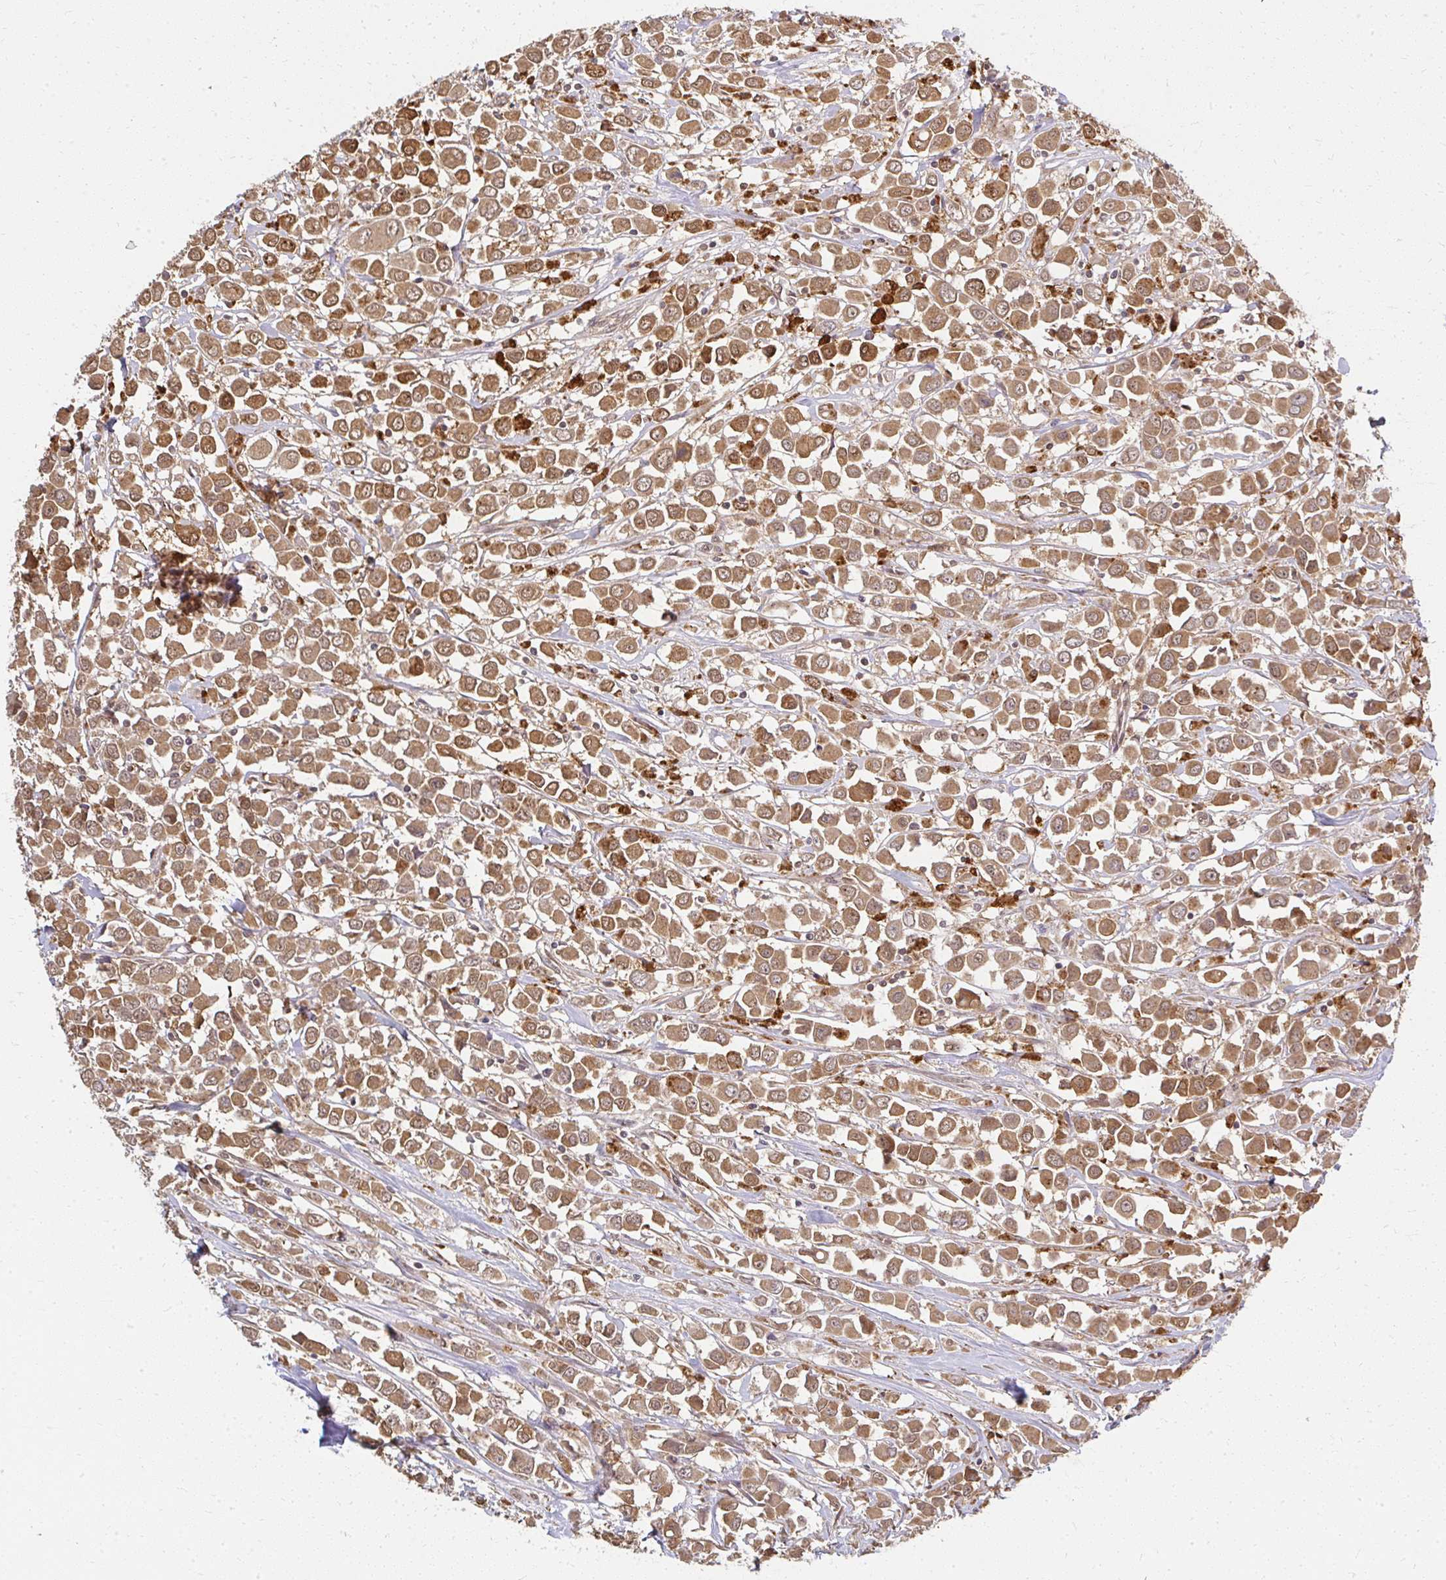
{"staining": {"intensity": "moderate", "quantity": ">75%", "location": "cytoplasmic/membranous,nuclear"}, "tissue": "breast cancer", "cell_type": "Tumor cells", "image_type": "cancer", "snomed": [{"axis": "morphology", "description": "Duct carcinoma"}, {"axis": "topography", "description": "Breast"}], "caption": "Infiltrating ductal carcinoma (breast) stained for a protein reveals moderate cytoplasmic/membranous and nuclear positivity in tumor cells.", "gene": "LARS2", "patient": {"sex": "female", "age": 61}}